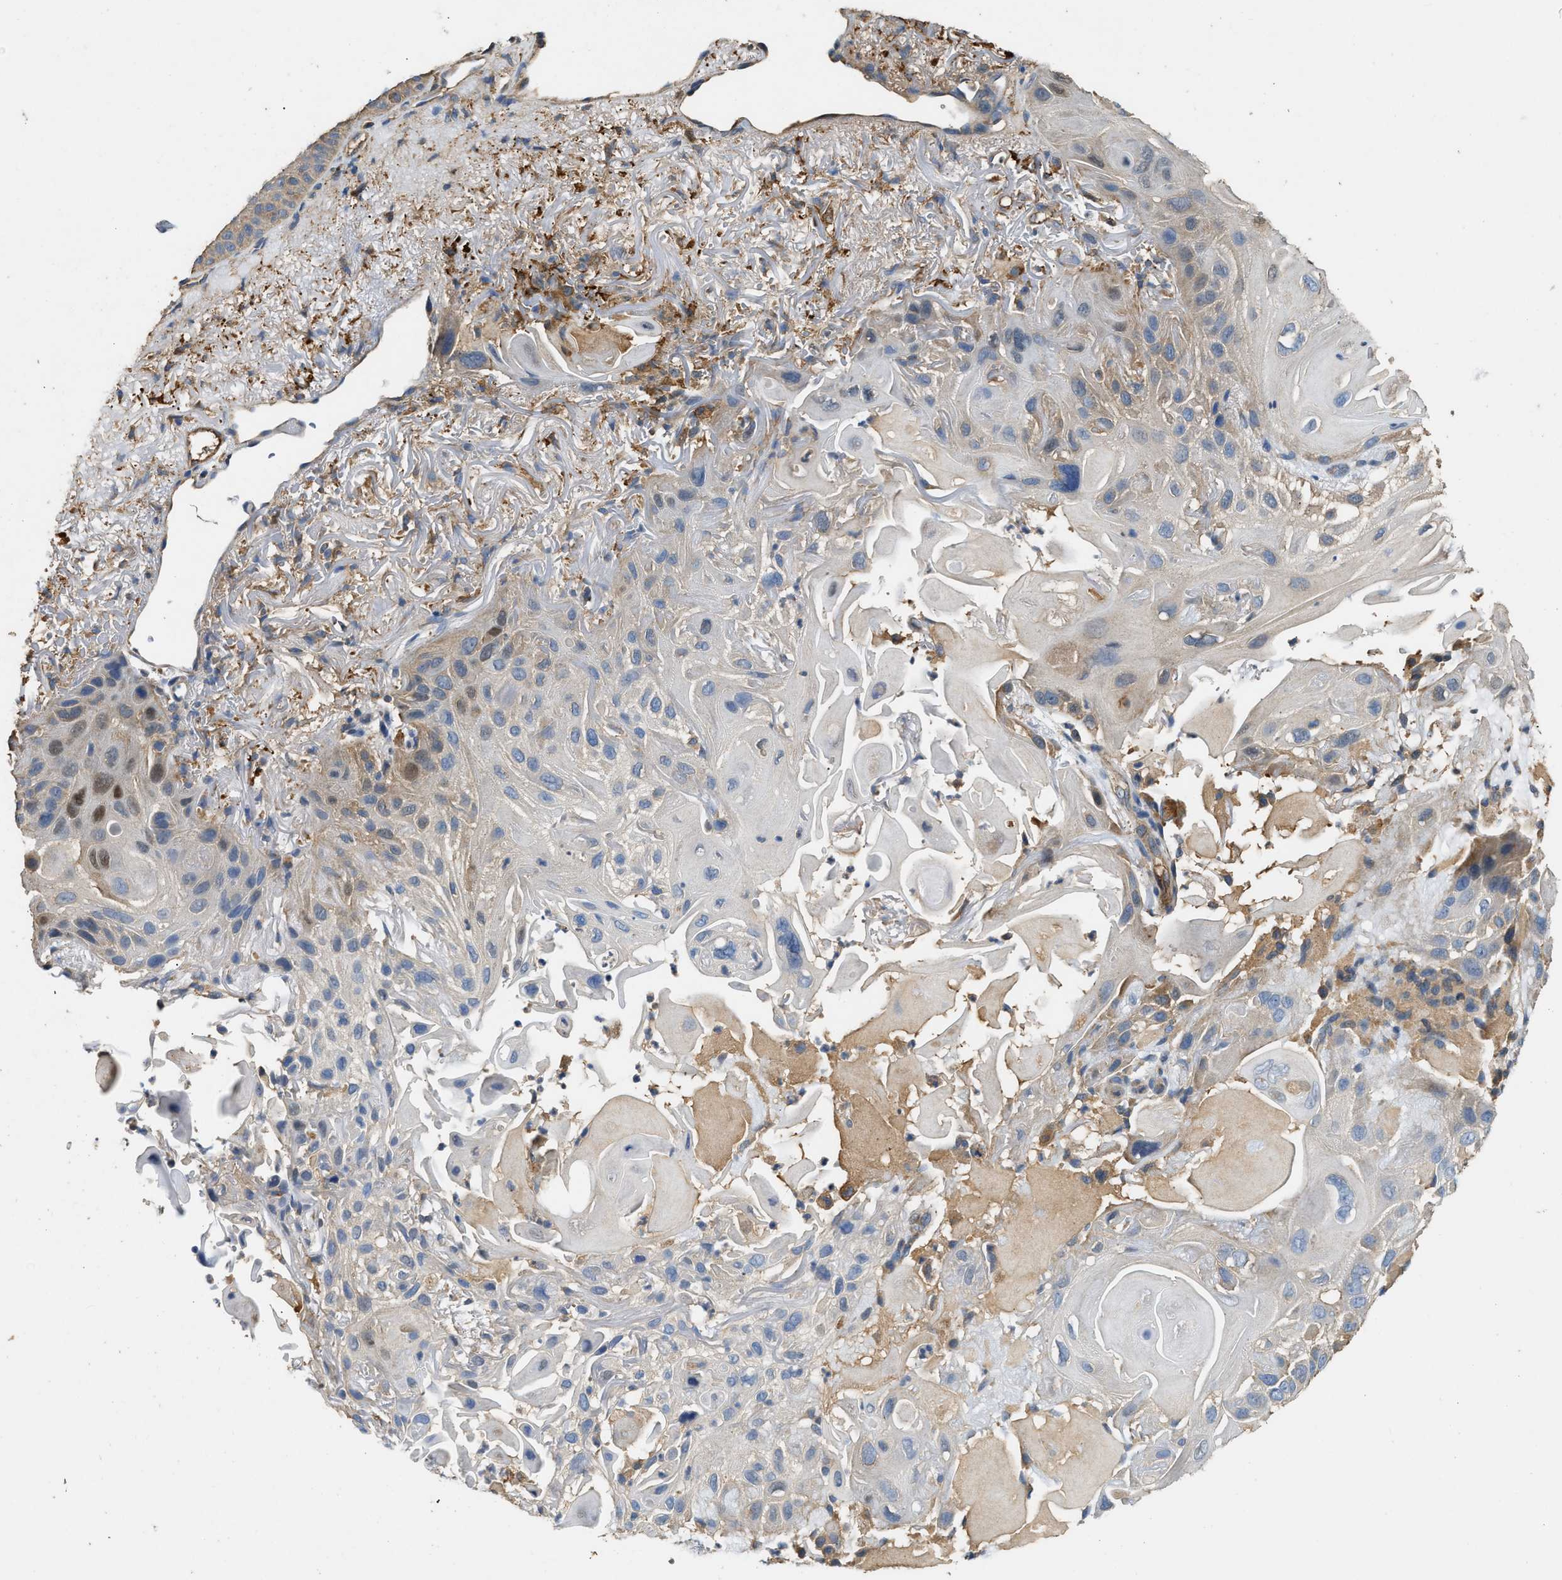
{"staining": {"intensity": "weak", "quantity": "<25%", "location": "cytoplasmic/membranous"}, "tissue": "skin cancer", "cell_type": "Tumor cells", "image_type": "cancer", "snomed": [{"axis": "morphology", "description": "Squamous cell carcinoma, NOS"}, {"axis": "topography", "description": "Skin"}], "caption": "Human squamous cell carcinoma (skin) stained for a protein using immunohistochemistry (IHC) exhibits no expression in tumor cells.", "gene": "TMEM268", "patient": {"sex": "female", "age": 77}}